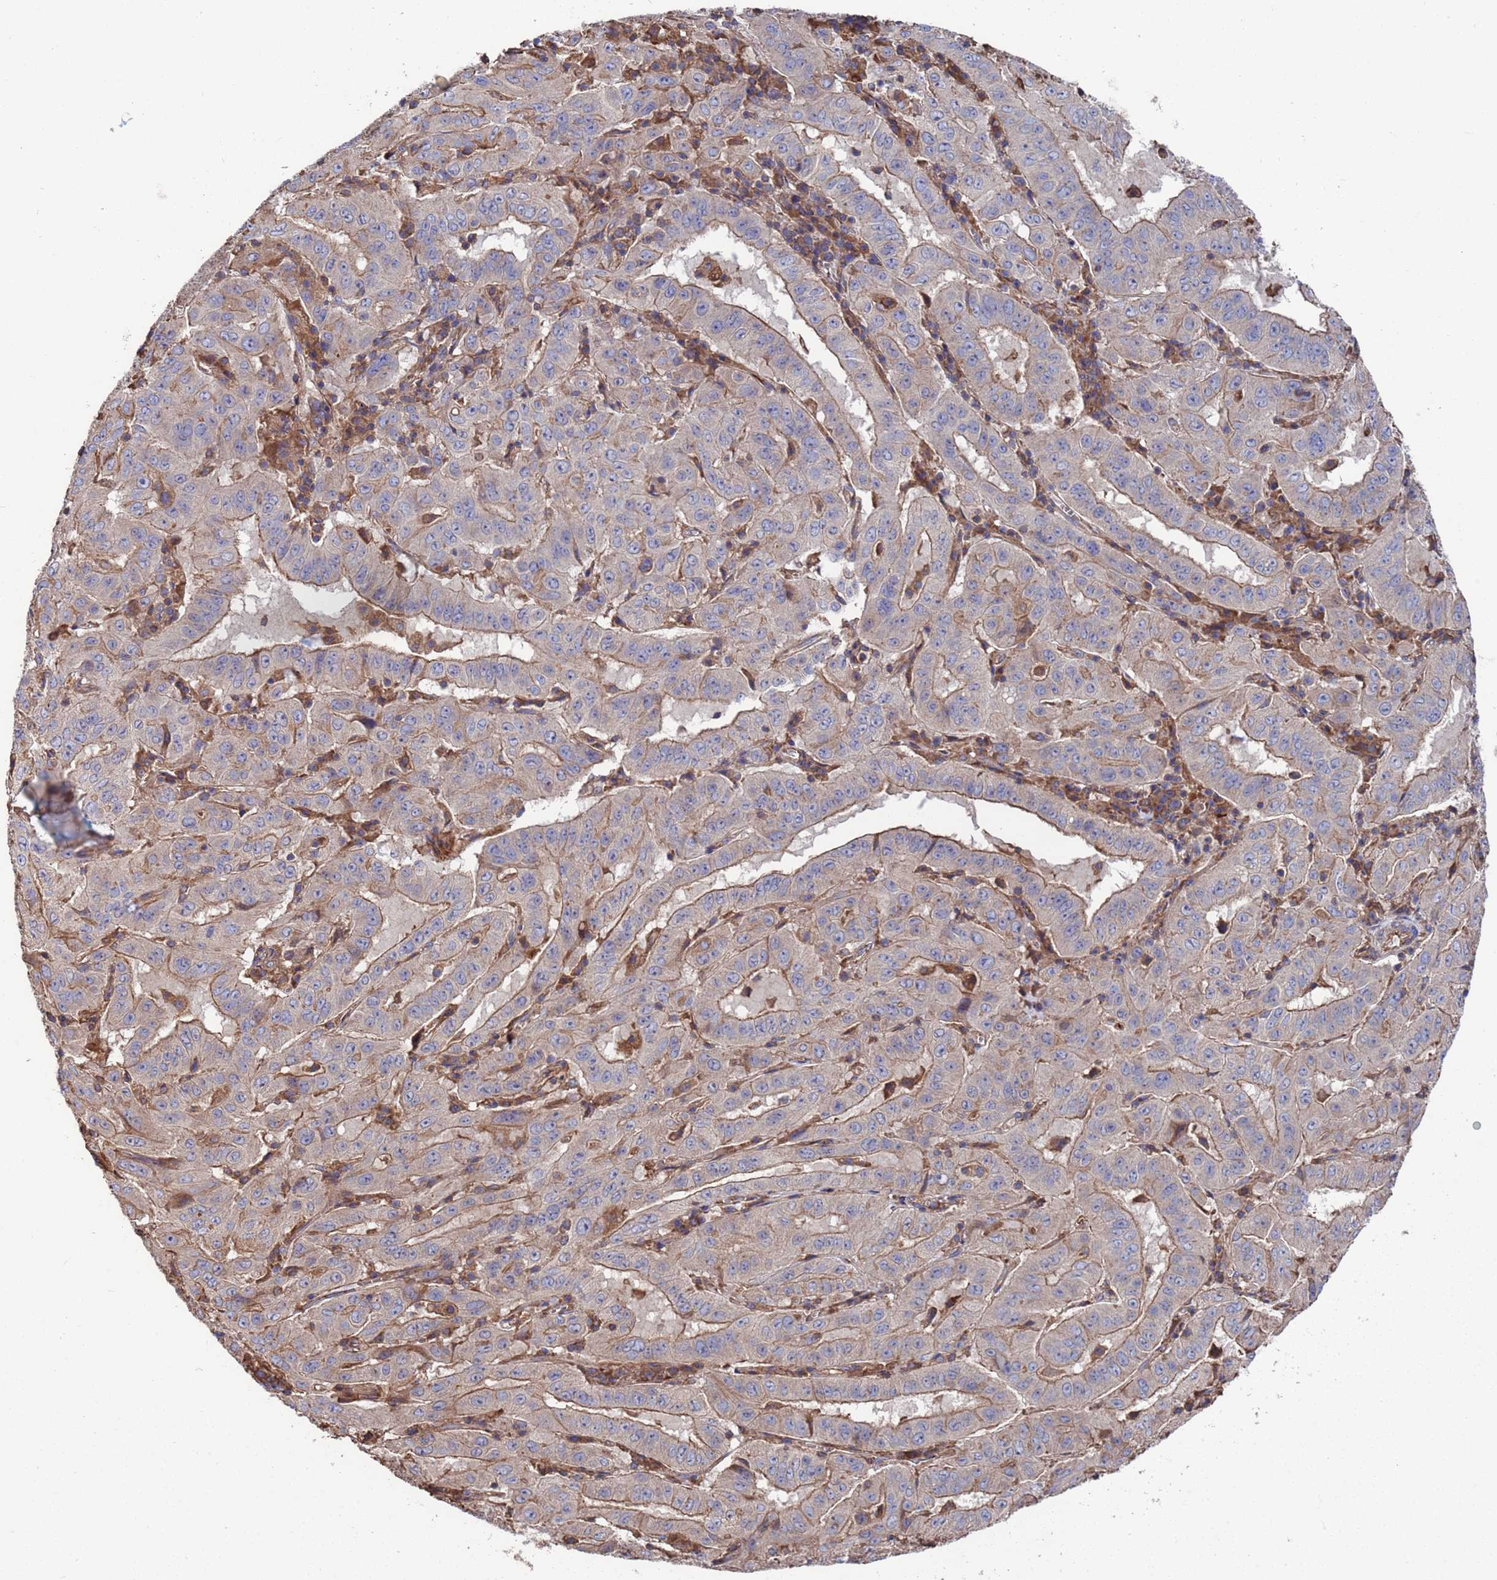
{"staining": {"intensity": "weak", "quantity": "25%-75%", "location": "cytoplasmic/membranous"}, "tissue": "pancreatic cancer", "cell_type": "Tumor cells", "image_type": "cancer", "snomed": [{"axis": "morphology", "description": "Adenocarcinoma, NOS"}, {"axis": "topography", "description": "Pancreas"}], "caption": "Immunohistochemical staining of pancreatic cancer displays low levels of weak cytoplasmic/membranous positivity in about 25%-75% of tumor cells.", "gene": "PYCR1", "patient": {"sex": "male", "age": 63}}